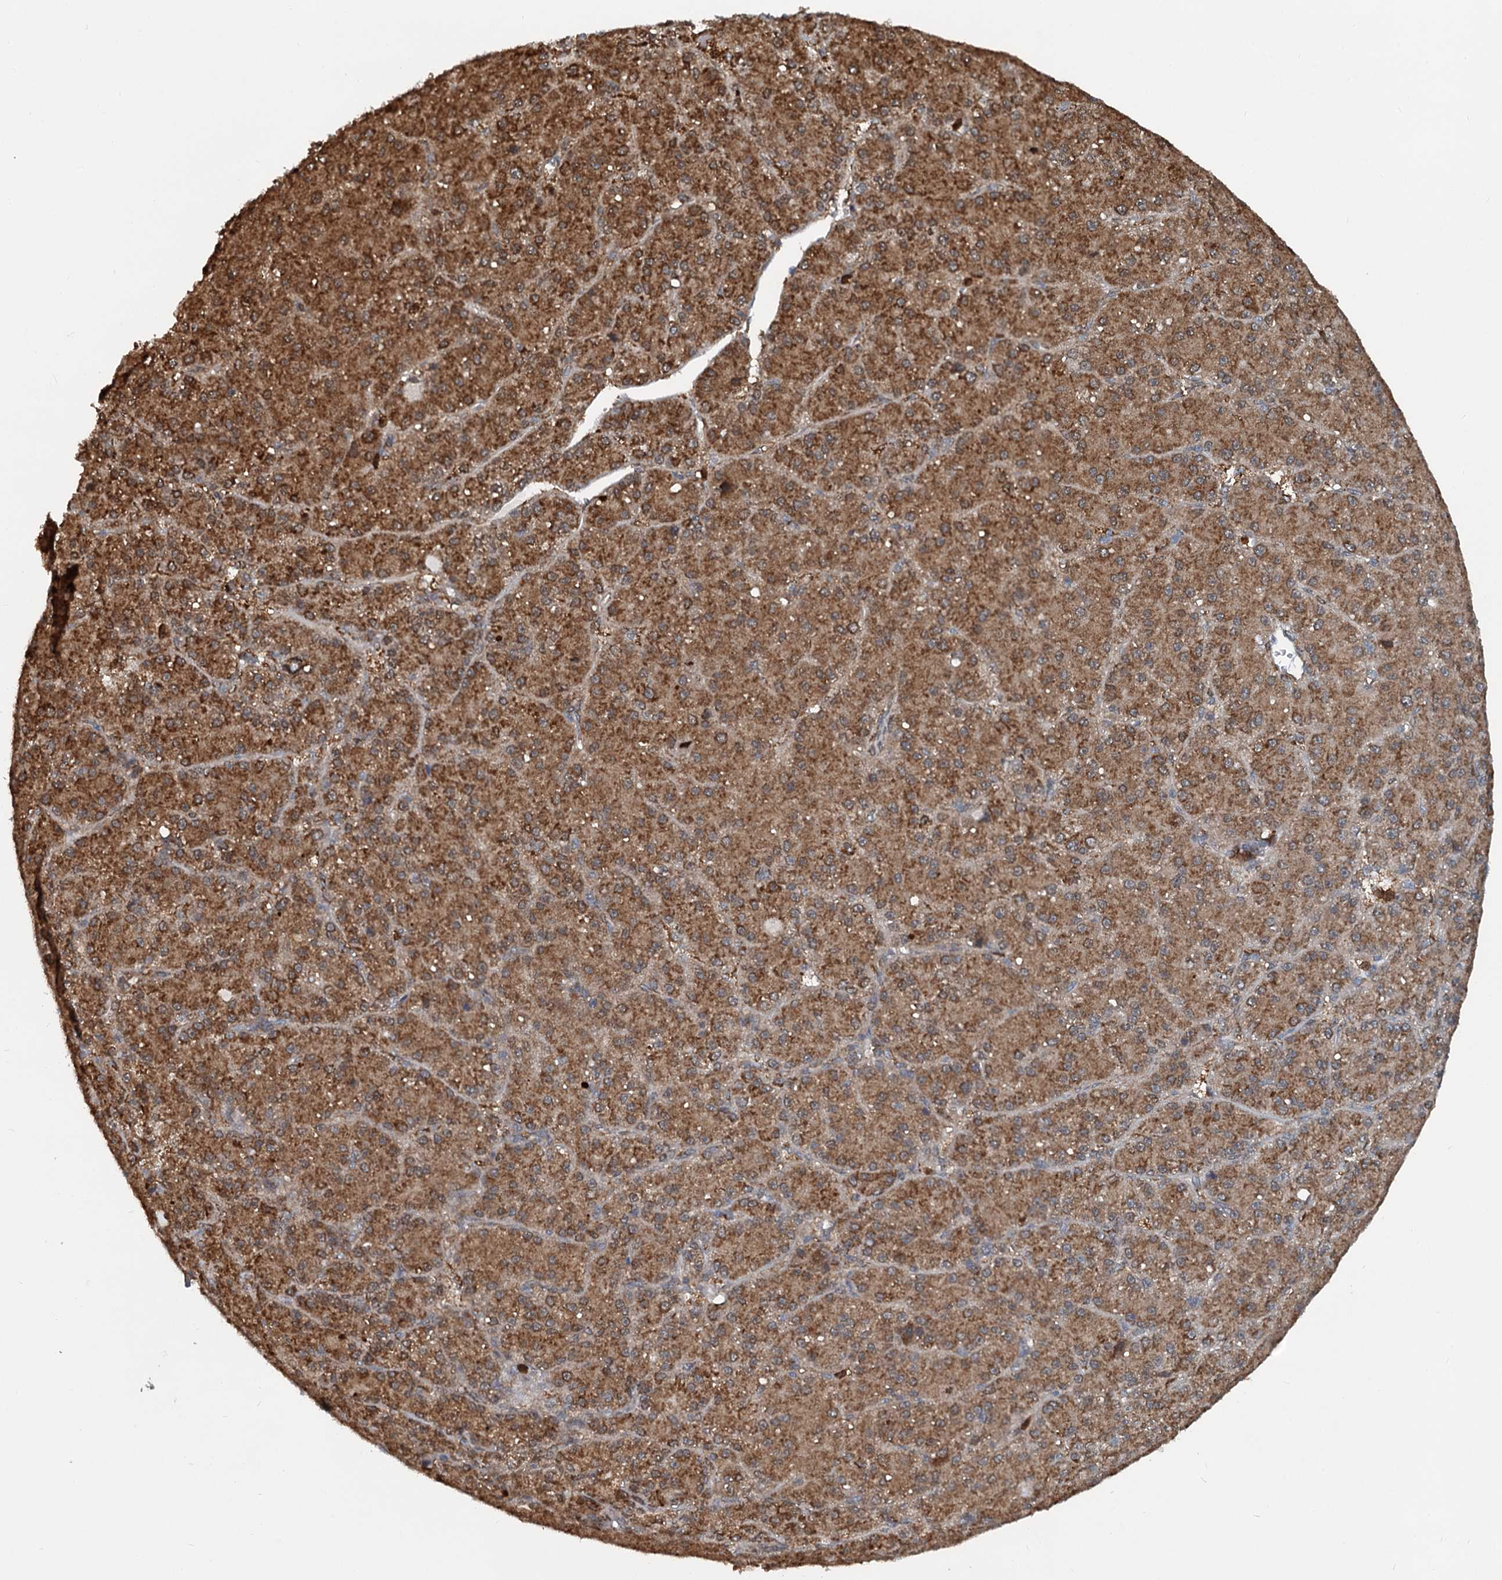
{"staining": {"intensity": "strong", "quantity": ">75%", "location": "cytoplasmic/membranous"}, "tissue": "liver cancer", "cell_type": "Tumor cells", "image_type": "cancer", "snomed": [{"axis": "morphology", "description": "Carcinoma, Hepatocellular, NOS"}, {"axis": "topography", "description": "Liver"}], "caption": "Protein staining of liver cancer tissue reveals strong cytoplasmic/membranous staining in approximately >75% of tumor cells. (IHC, brightfield microscopy, high magnification).", "gene": "GPI", "patient": {"sex": "male", "age": 67}}